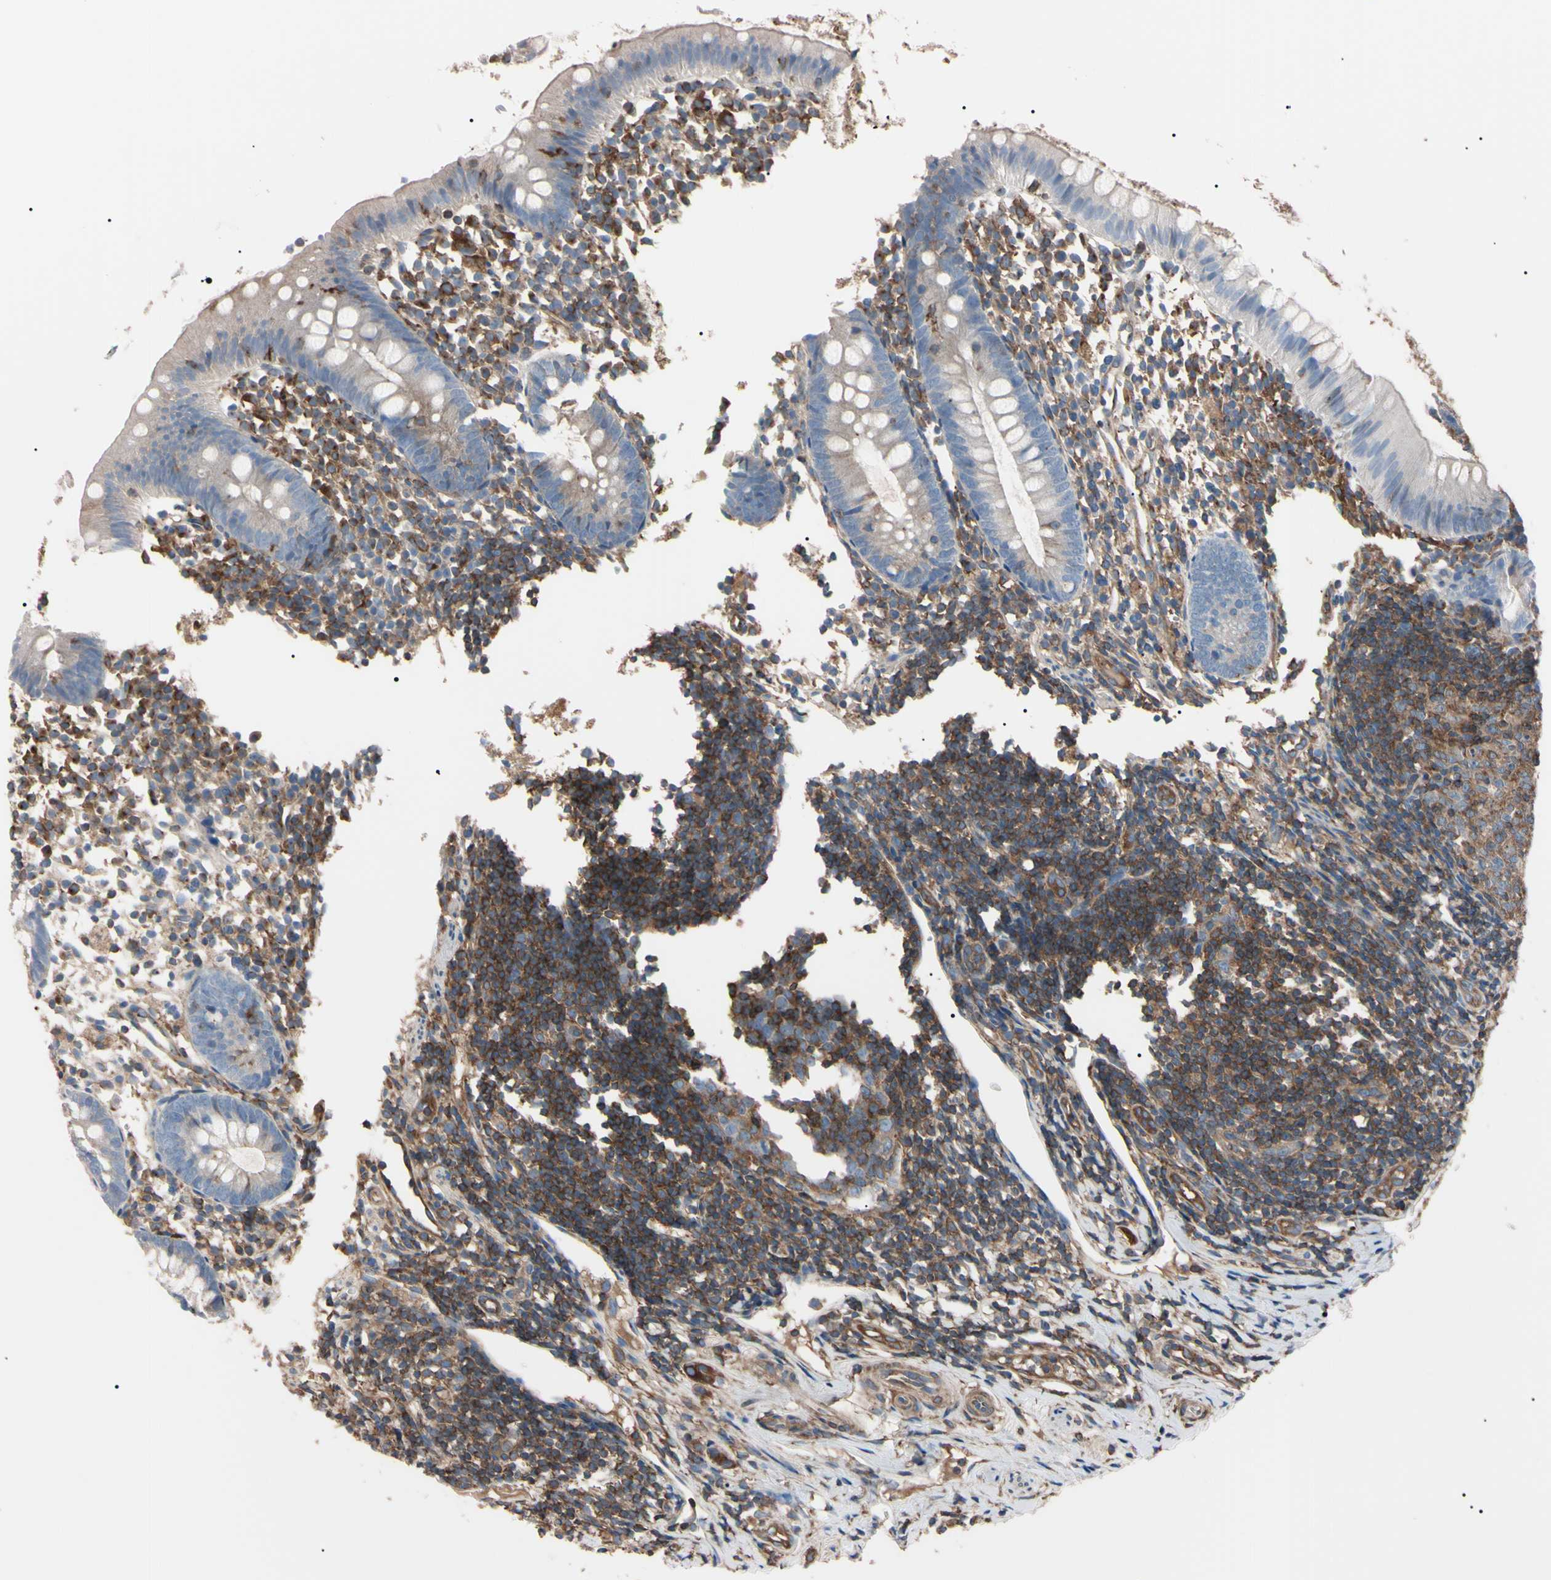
{"staining": {"intensity": "weak", "quantity": ">75%", "location": "cytoplasmic/membranous"}, "tissue": "appendix", "cell_type": "Glandular cells", "image_type": "normal", "snomed": [{"axis": "morphology", "description": "Normal tissue, NOS"}, {"axis": "topography", "description": "Appendix"}], "caption": "Appendix stained for a protein (brown) shows weak cytoplasmic/membranous positive staining in about >75% of glandular cells.", "gene": "PRKACA", "patient": {"sex": "female", "age": 20}}